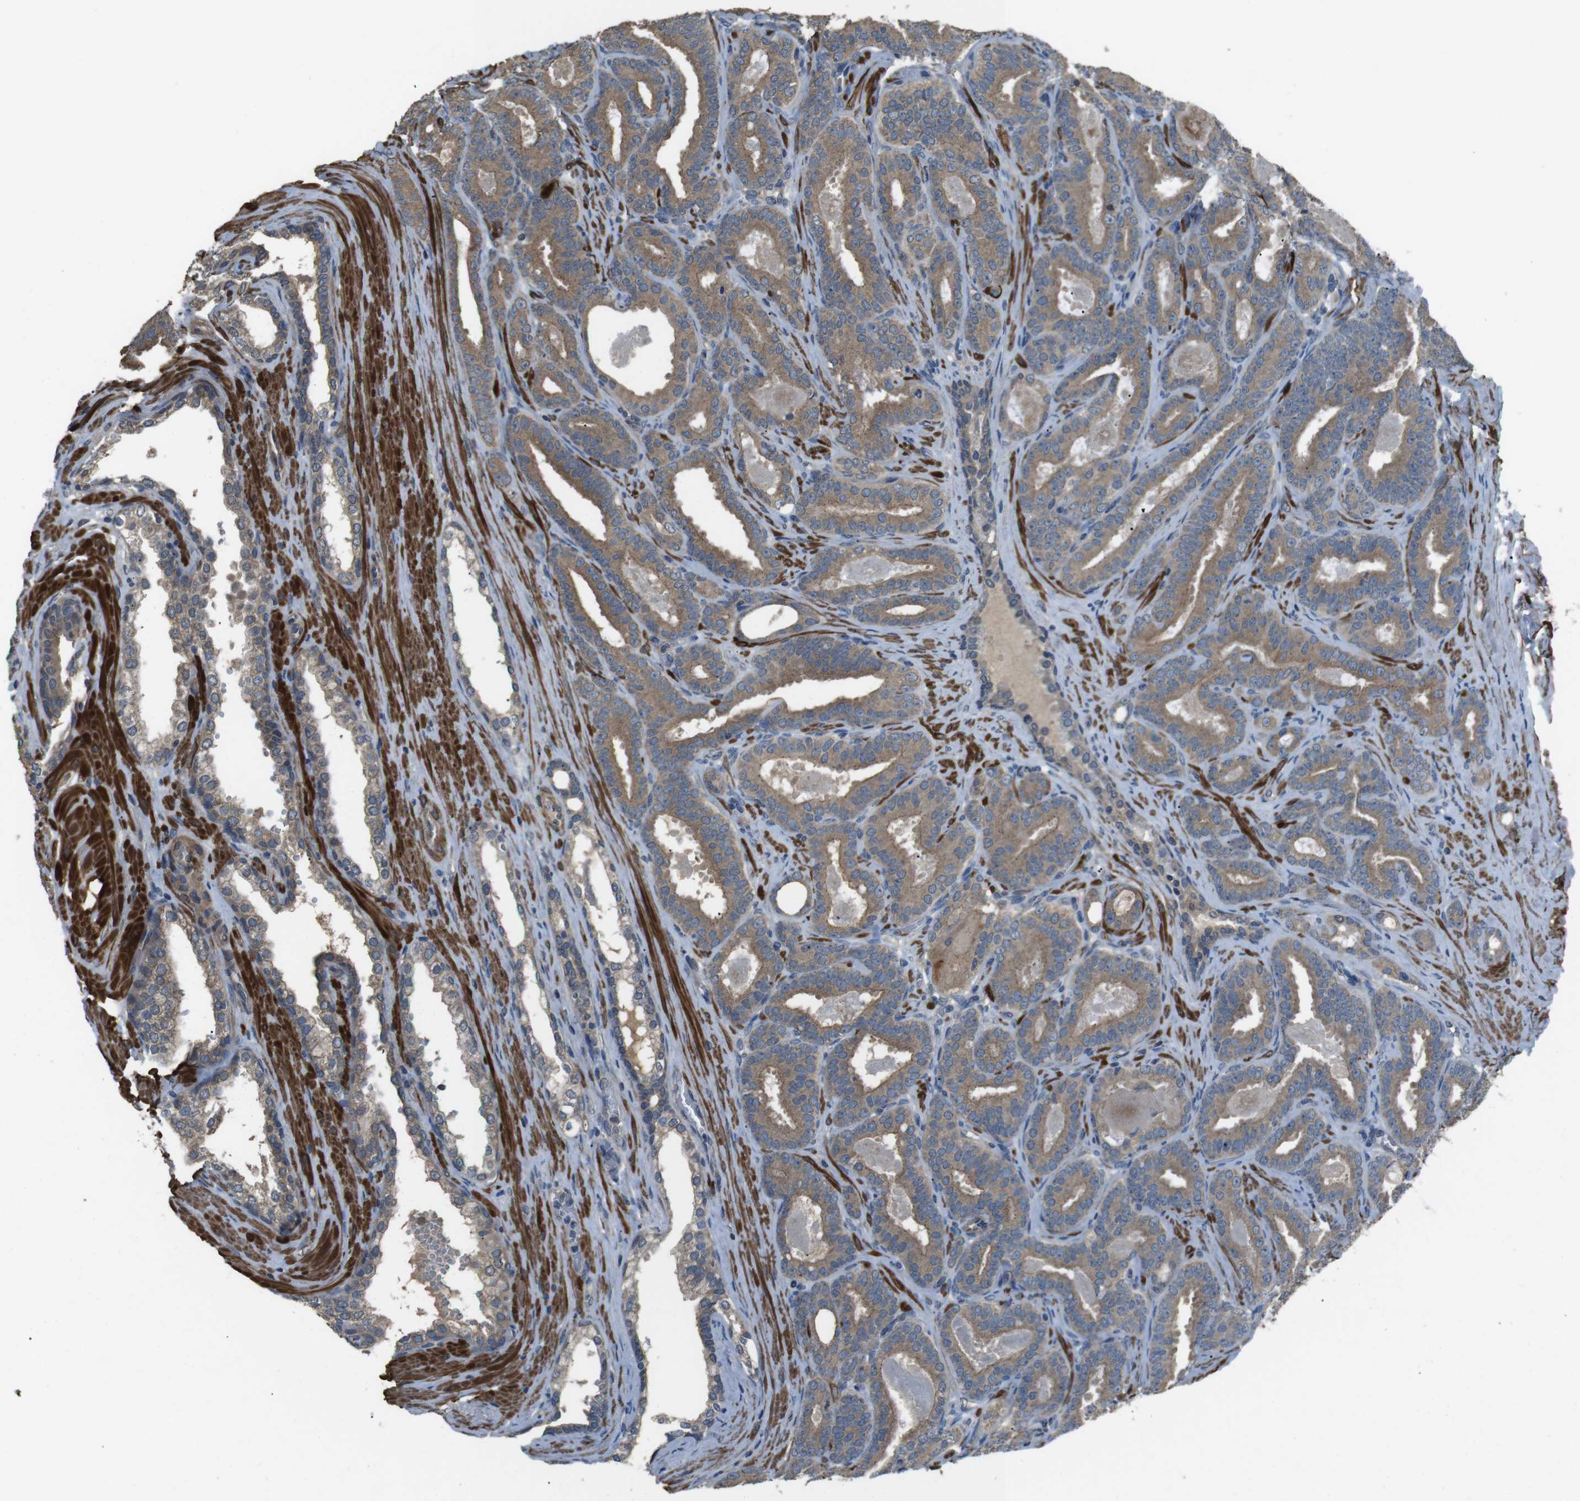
{"staining": {"intensity": "moderate", "quantity": ">75%", "location": "cytoplasmic/membranous"}, "tissue": "prostate cancer", "cell_type": "Tumor cells", "image_type": "cancer", "snomed": [{"axis": "morphology", "description": "Adenocarcinoma, High grade"}, {"axis": "topography", "description": "Prostate"}], "caption": "Immunohistochemistry (IHC) (DAB) staining of human prostate cancer exhibits moderate cytoplasmic/membranous protein positivity in approximately >75% of tumor cells. The staining is performed using DAB (3,3'-diaminobenzidine) brown chromogen to label protein expression. The nuclei are counter-stained blue using hematoxylin.", "gene": "FUT2", "patient": {"sex": "male", "age": 60}}